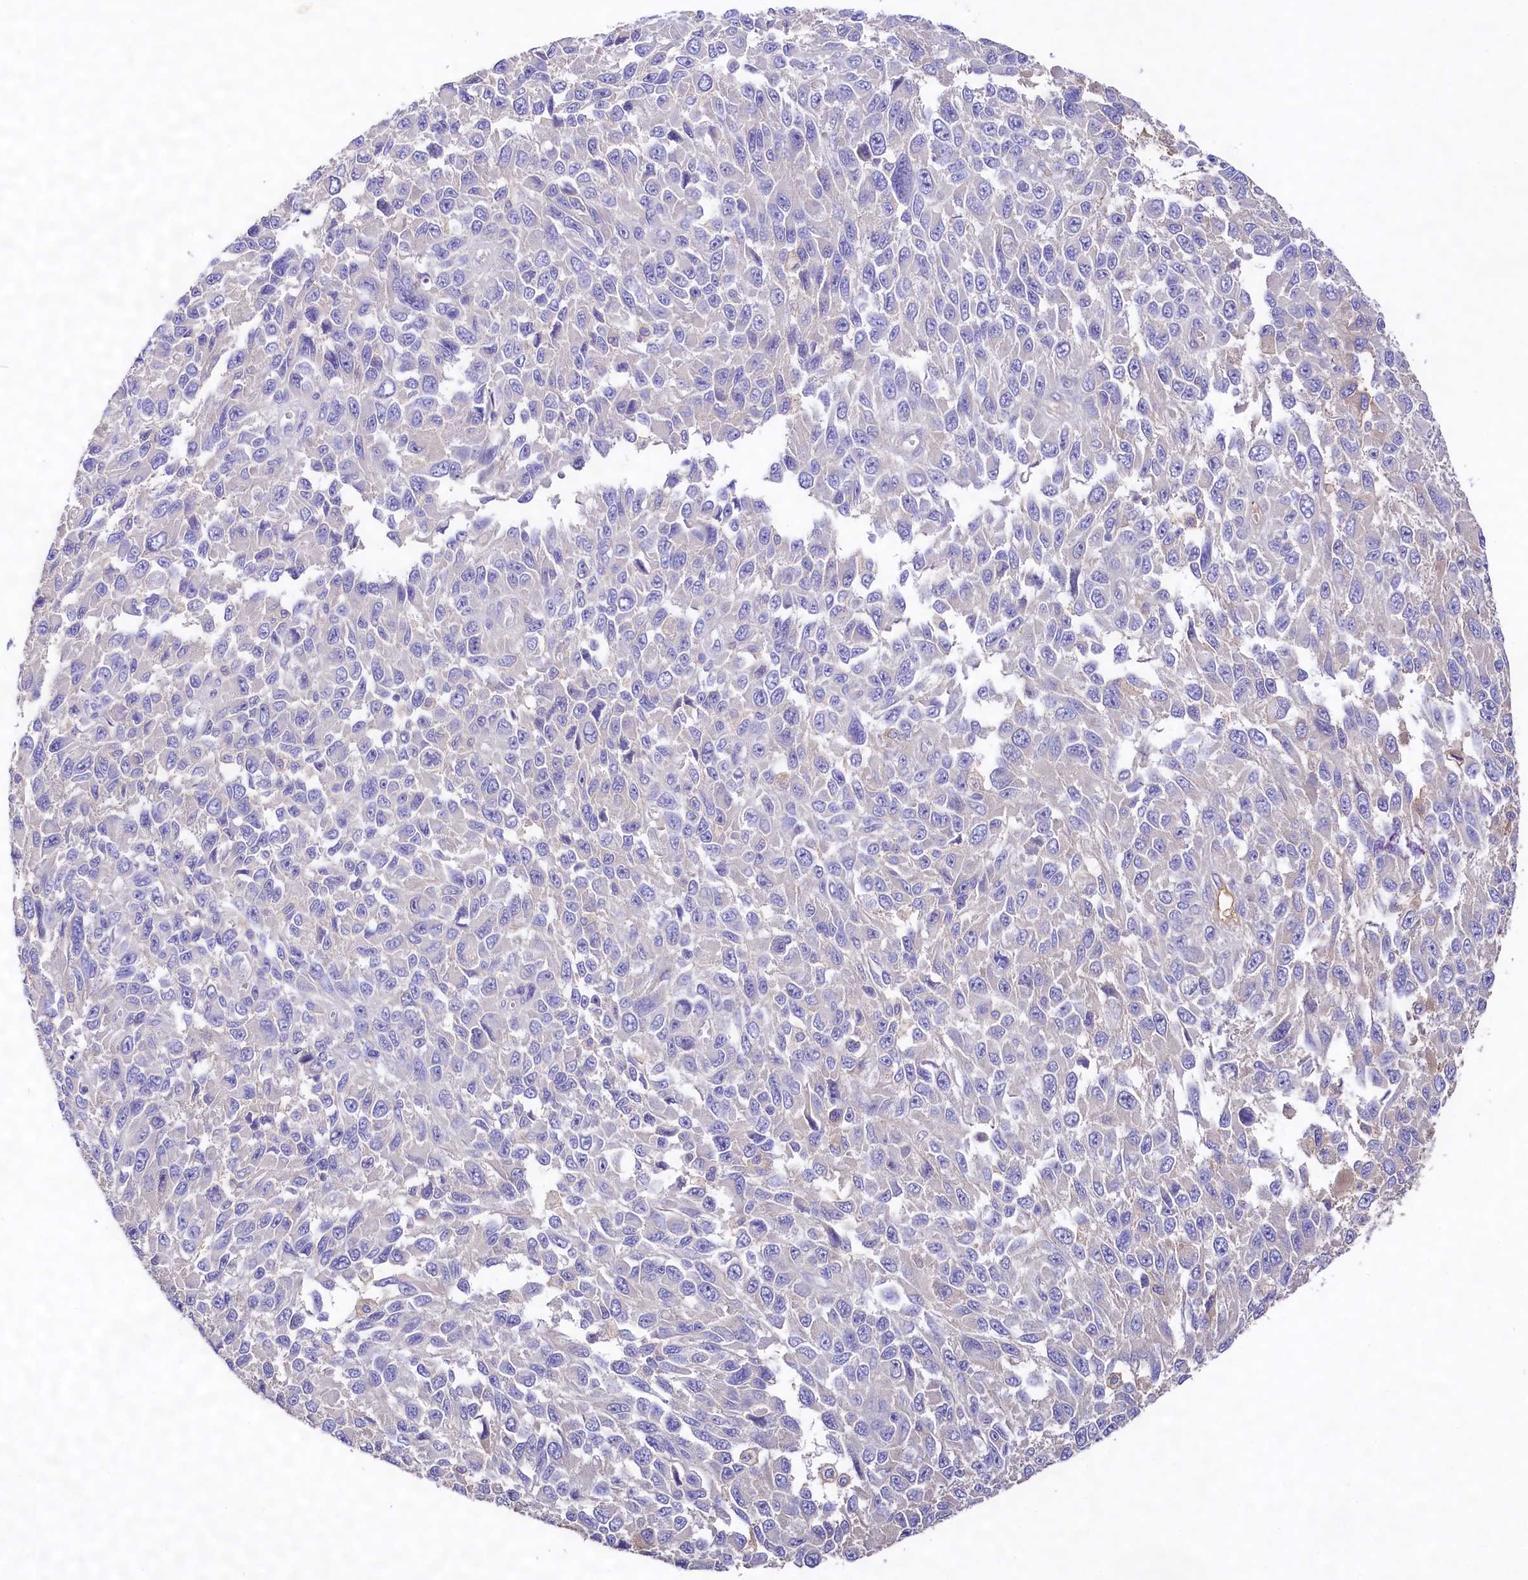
{"staining": {"intensity": "negative", "quantity": "none", "location": "none"}, "tissue": "melanoma", "cell_type": "Tumor cells", "image_type": "cancer", "snomed": [{"axis": "morphology", "description": "Normal tissue, NOS"}, {"axis": "morphology", "description": "Malignant melanoma, NOS"}, {"axis": "topography", "description": "Skin"}], "caption": "Tumor cells are negative for brown protein staining in malignant melanoma. Nuclei are stained in blue.", "gene": "DMXL2", "patient": {"sex": "female", "age": 96}}